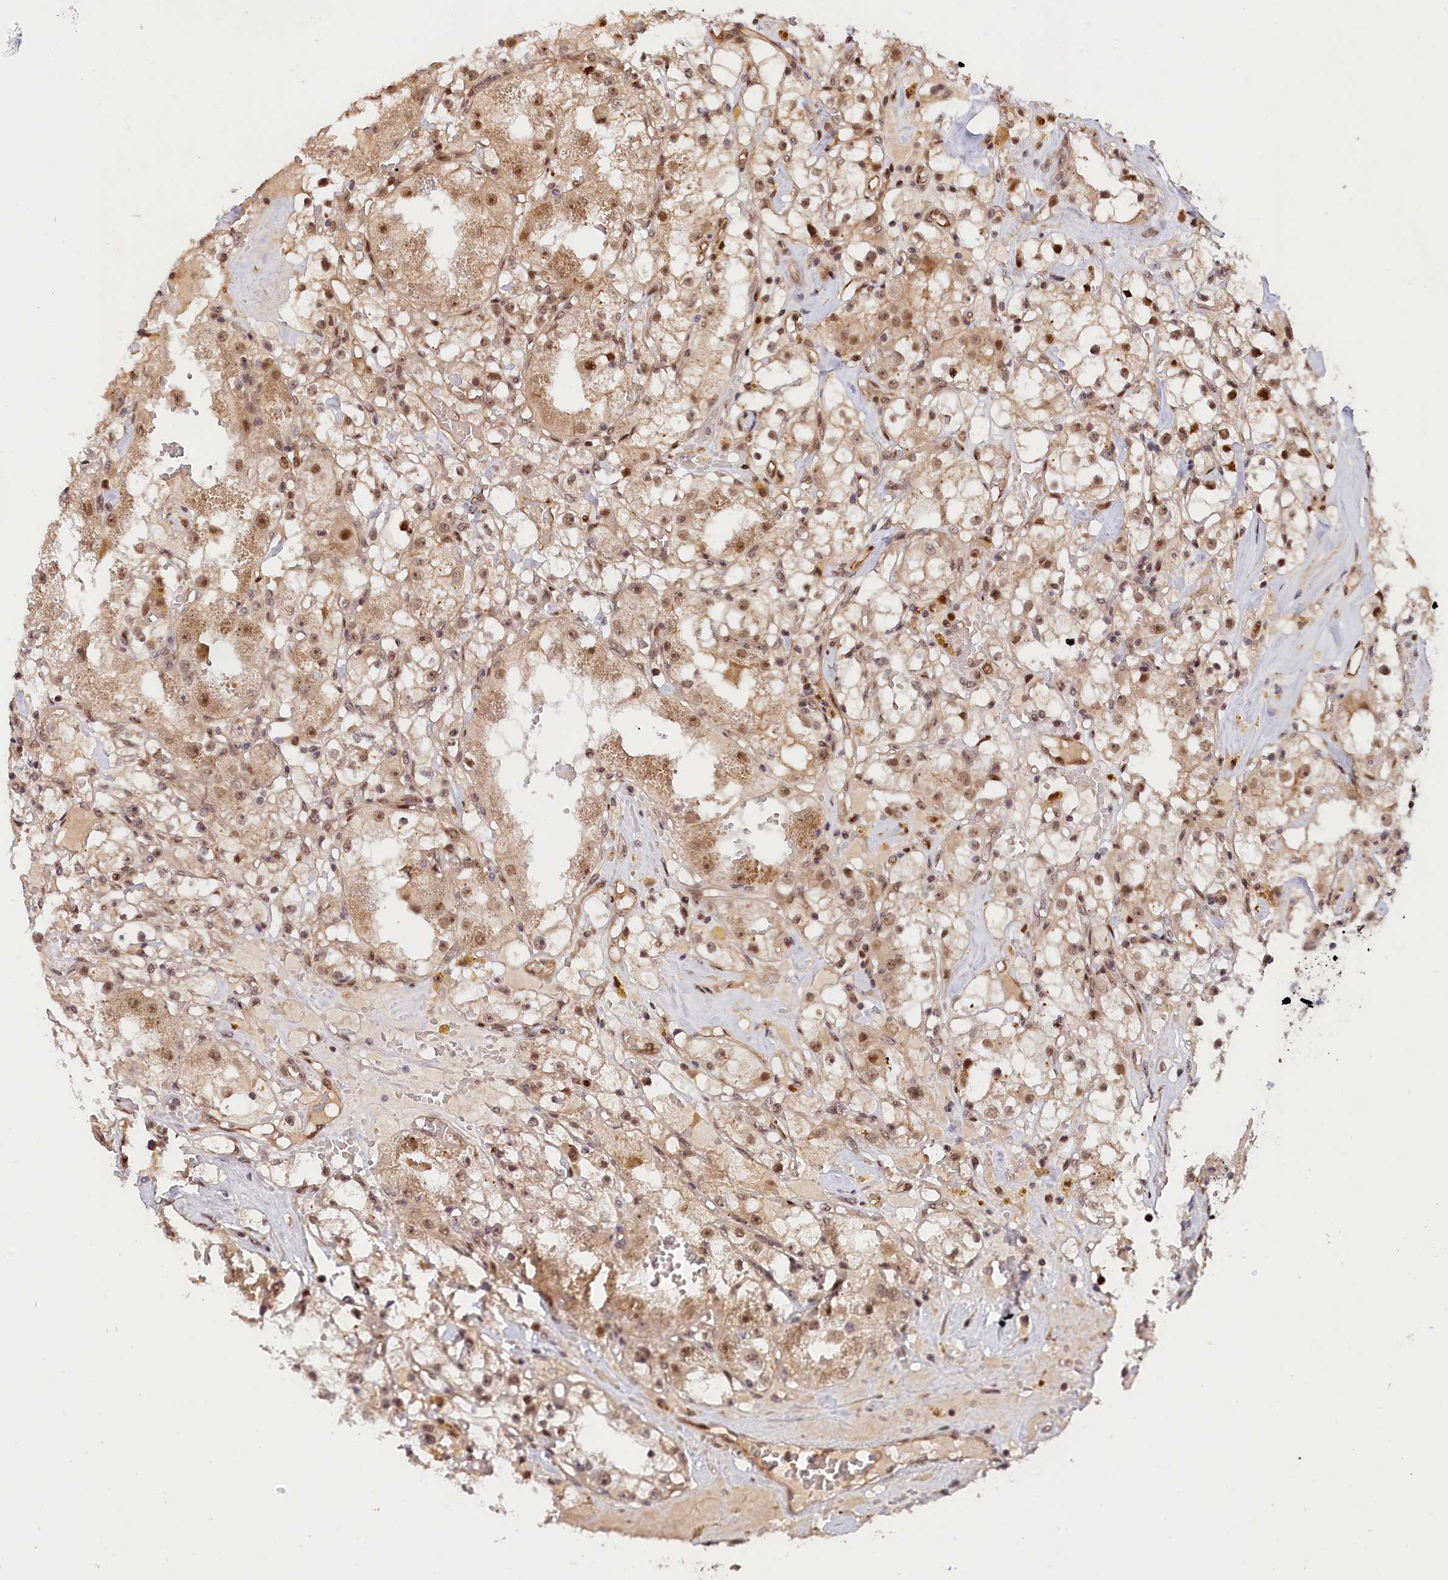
{"staining": {"intensity": "moderate", "quantity": ">75%", "location": "cytoplasmic/membranous,nuclear"}, "tissue": "renal cancer", "cell_type": "Tumor cells", "image_type": "cancer", "snomed": [{"axis": "morphology", "description": "Adenocarcinoma, NOS"}, {"axis": "topography", "description": "Kidney"}], "caption": "Immunohistochemistry (IHC) photomicrograph of neoplastic tissue: adenocarcinoma (renal) stained using immunohistochemistry exhibits medium levels of moderate protein expression localized specifically in the cytoplasmic/membranous and nuclear of tumor cells, appearing as a cytoplasmic/membranous and nuclear brown color.", "gene": "ANKRD24", "patient": {"sex": "male", "age": 56}}